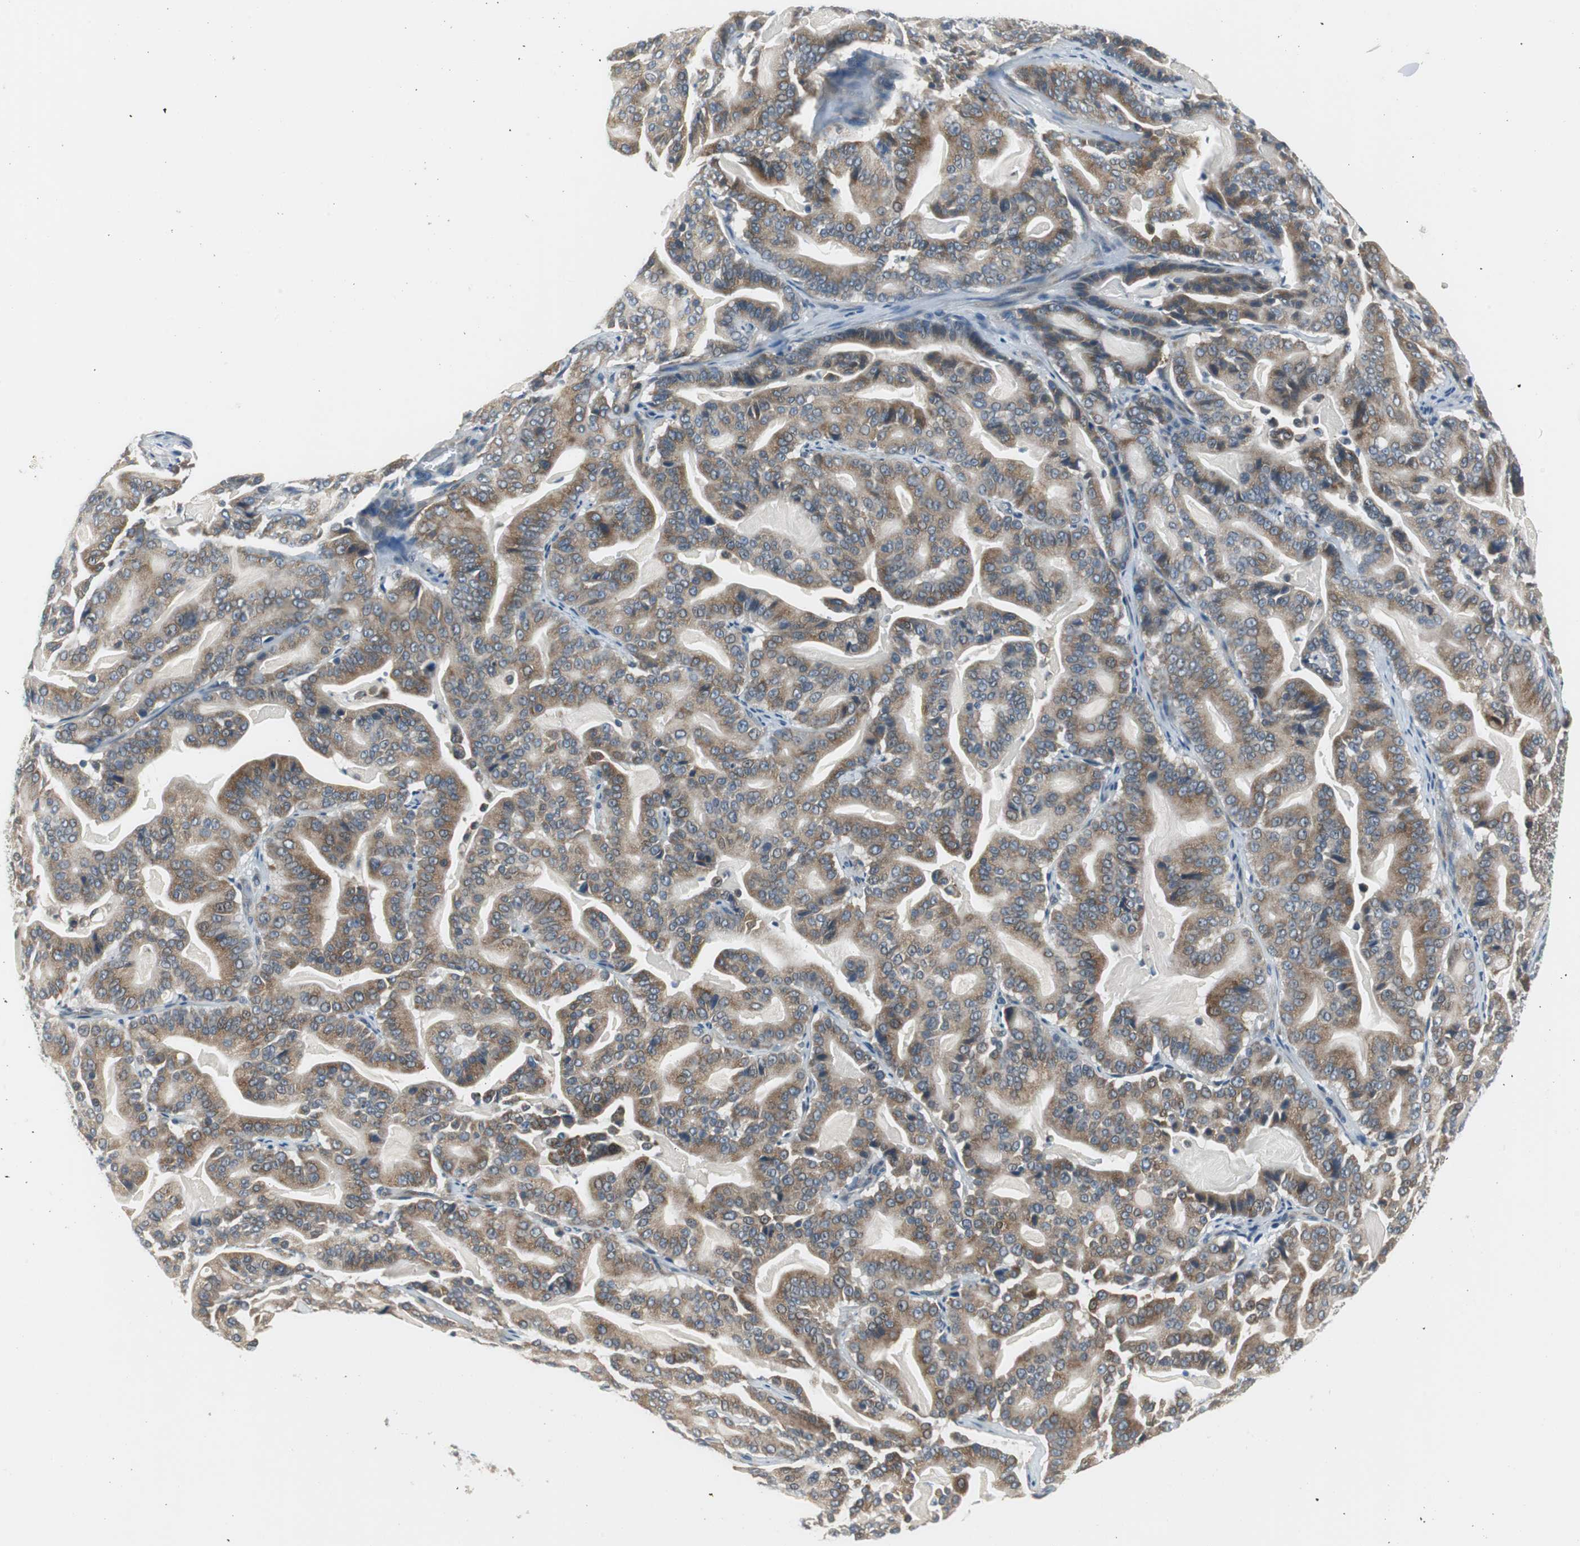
{"staining": {"intensity": "moderate", "quantity": ">75%", "location": "cytoplasmic/membranous"}, "tissue": "pancreatic cancer", "cell_type": "Tumor cells", "image_type": "cancer", "snomed": [{"axis": "morphology", "description": "Adenocarcinoma, NOS"}, {"axis": "topography", "description": "Pancreas"}], "caption": "Pancreatic adenocarcinoma stained with DAB IHC exhibits medium levels of moderate cytoplasmic/membranous expression in approximately >75% of tumor cells.", "gene": "PLAA", "patient": {"sex": "male", "age": 63}}